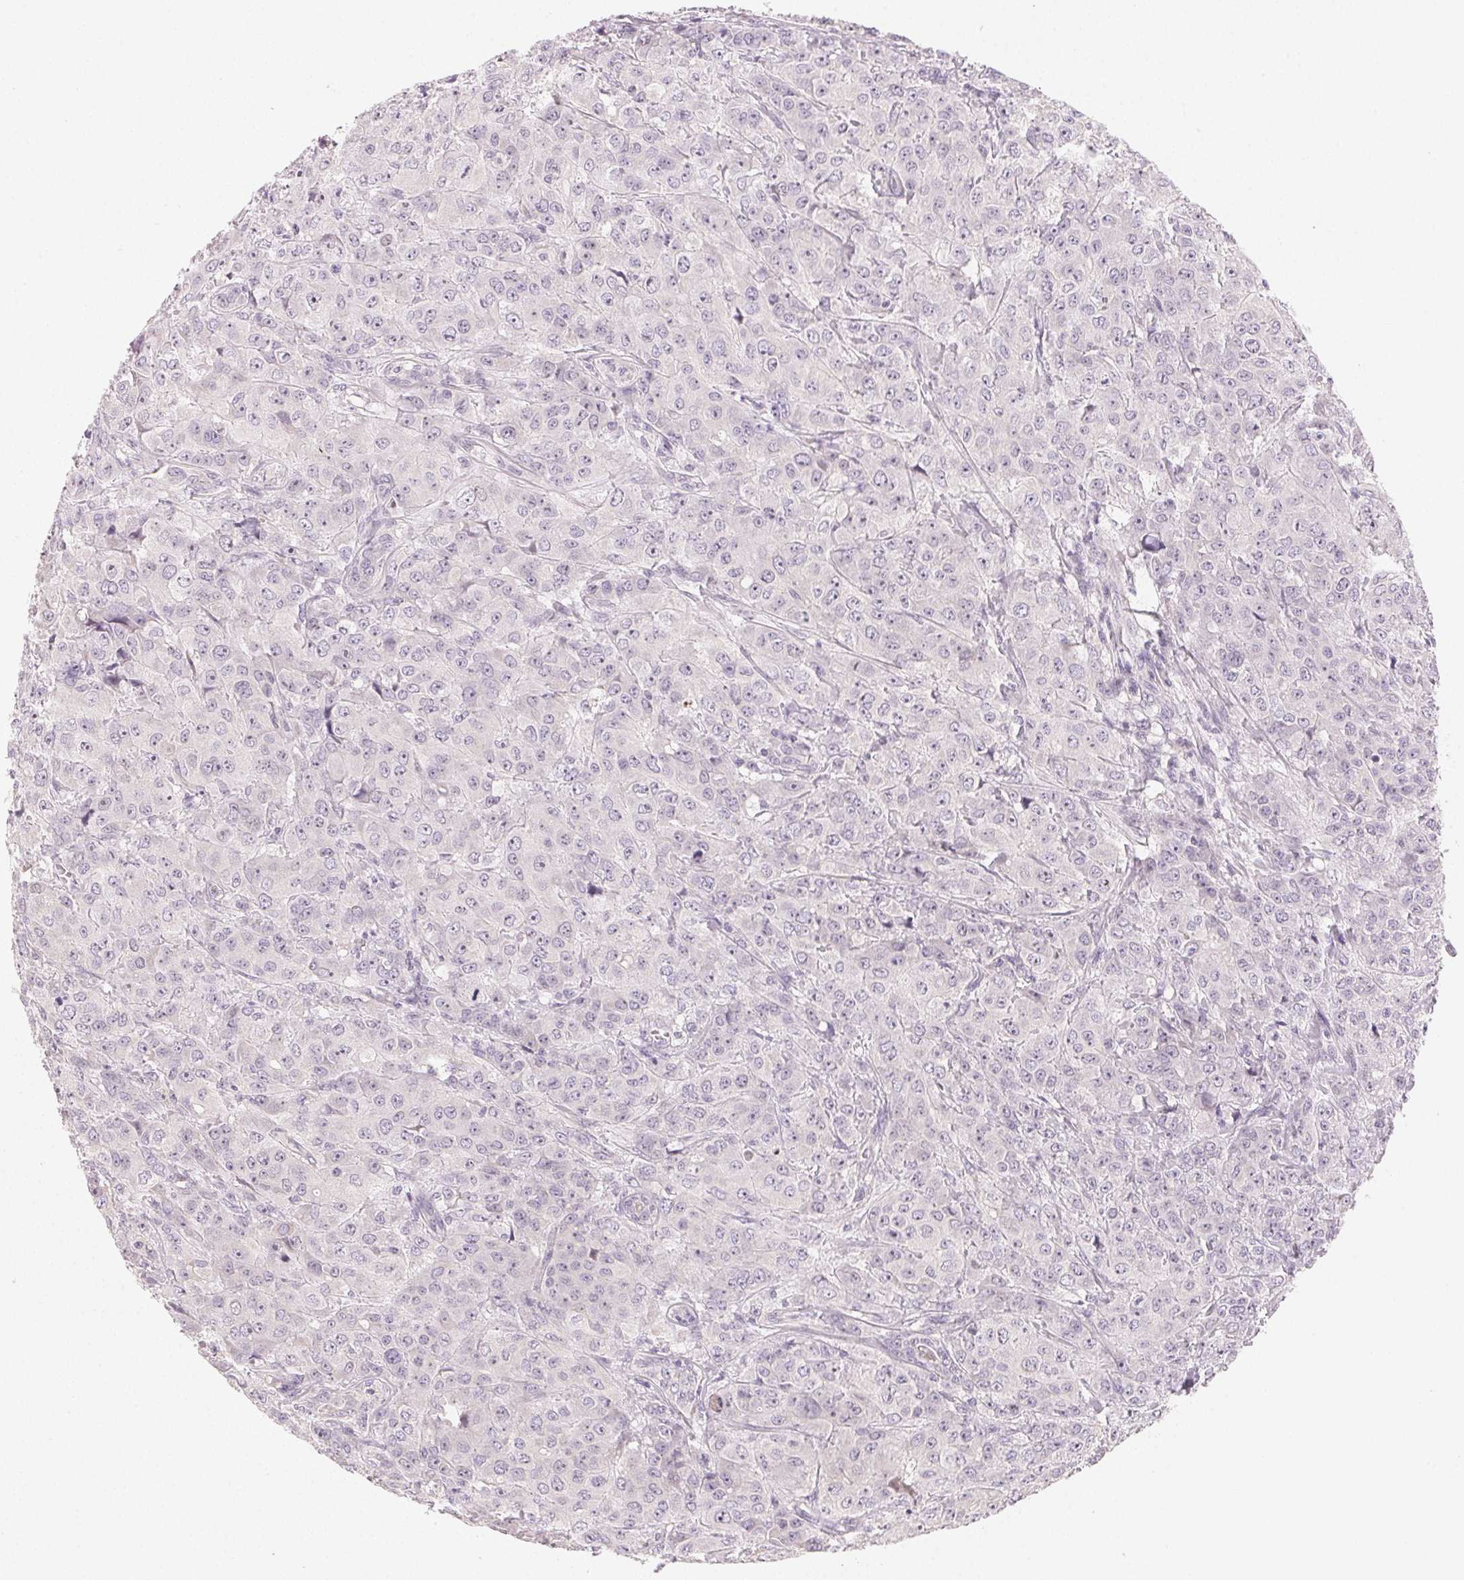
{"staining": {"intensity": "negative", "quantity": "none", "location": "none"}, "tissue": "breast cancer", "cell_type": "Tumor cells", "image_type": "cancer", "snomed": [{"axis": "morphology", "description": "Normal tissue, NOS"}, {"axis": "morphology", "description": "Duct carcinoma"}, {"axis": "topography", "description": "Breast"}], "caption": "Immunohistochemistry photomicrograph of neoplastic tissue: human breast infiltrating ductal carcinoma stained with DAB reveals no significant protein staining in tumor cells. (Stains: DAB immunohistochemistry with hematoxylin counter stain, Microscopy: brightfield microscopy at high magnification).", "gene": "MYBL1", "patient": {"sex": "female", "age": 43}}